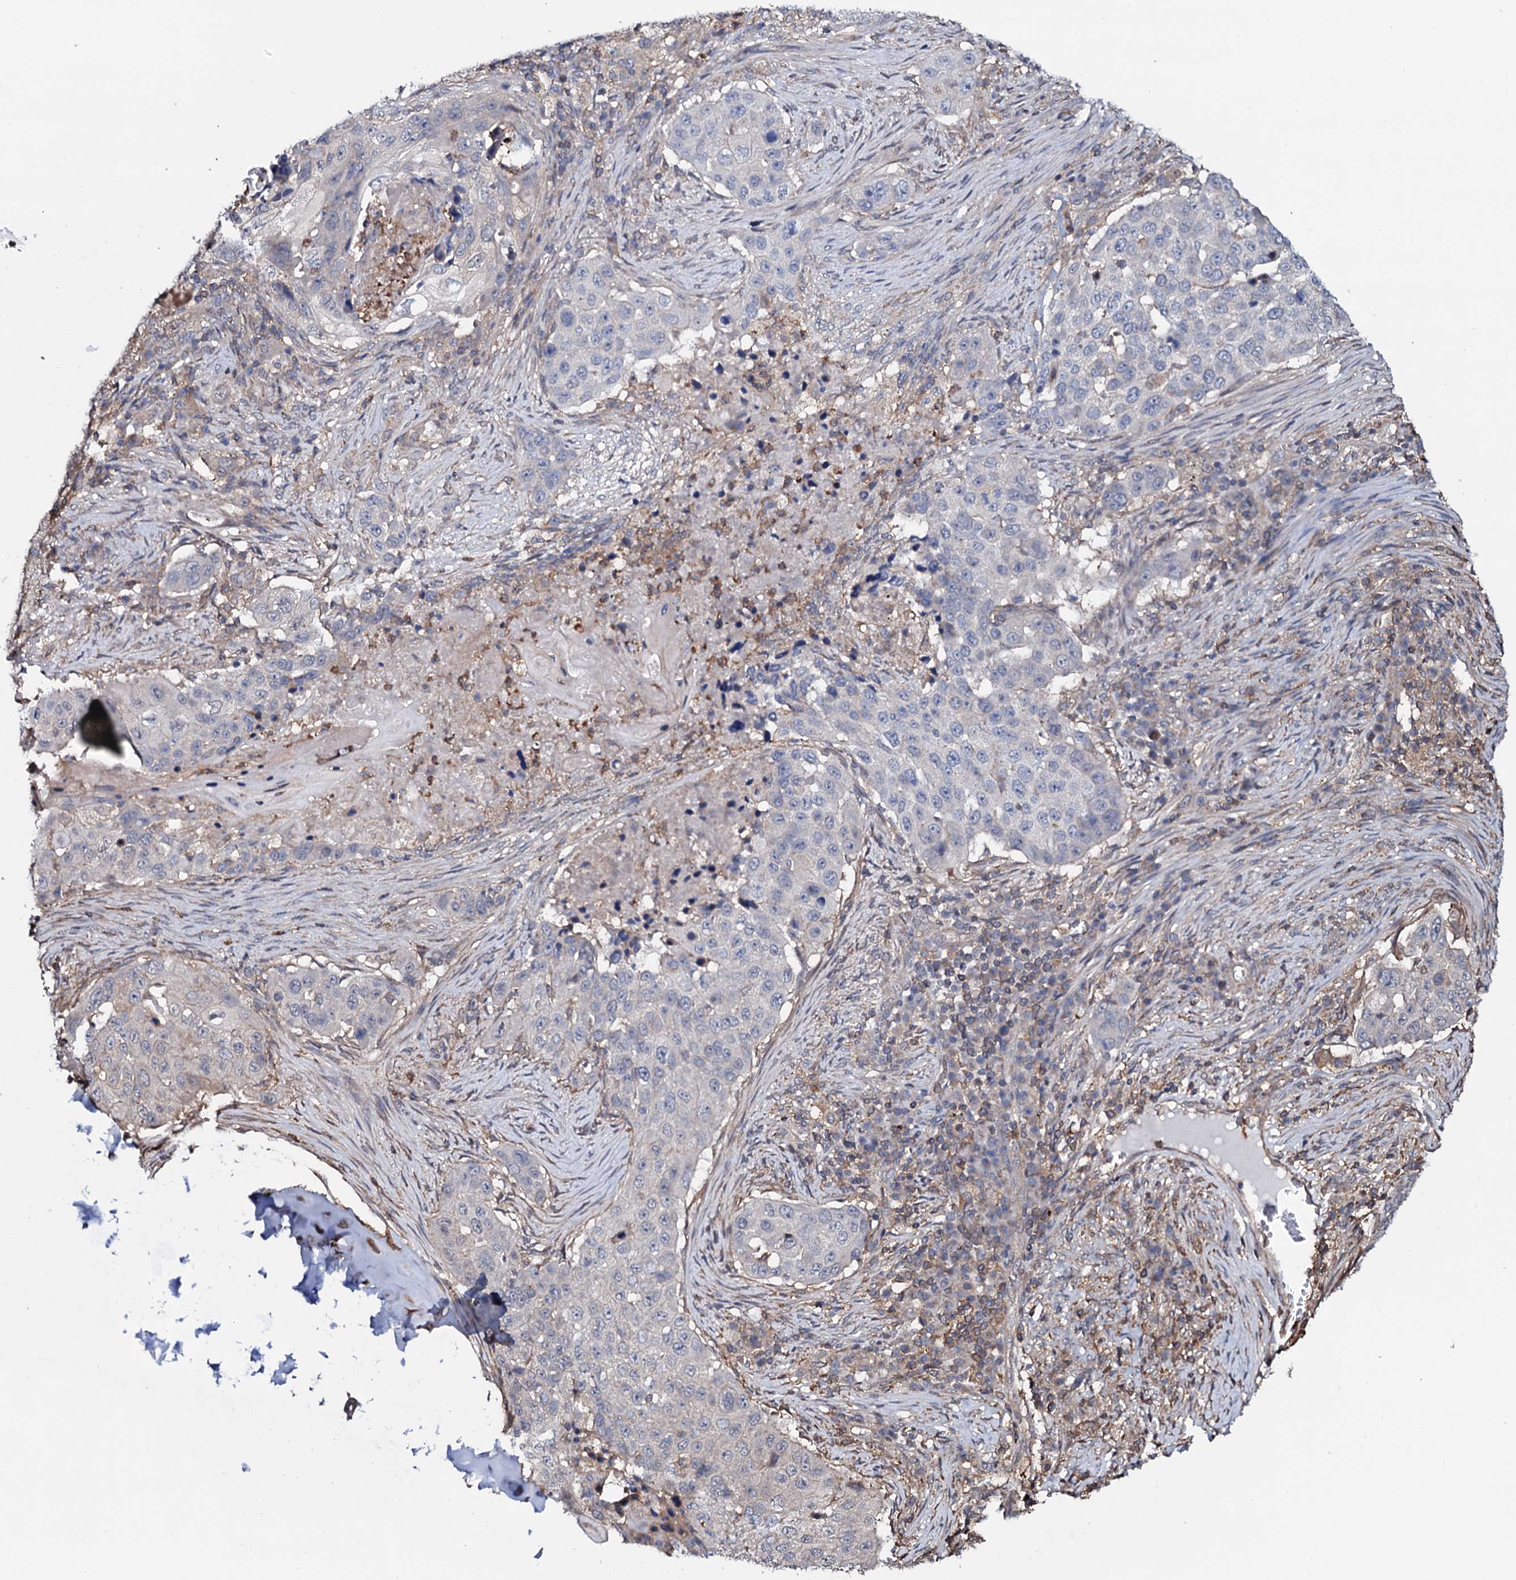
{"staining": {"intensity": "negative", "quantity": "none", "location": "none"}, "tissue": "lung cancer", "cell_type": "Tumor cells", "image_type": "cancer", "snomed": [{"axis": "morphology", "description": "Squamous cell carcinoma, NOS"}, {"axis": "topography", "description": "Lung"}], "caption": "This is an IHC histopathology image of human lung cancer. There is no expression in tumor cells.", "gene": "COG6", "patient": {"sex": "female", "age": 63}}